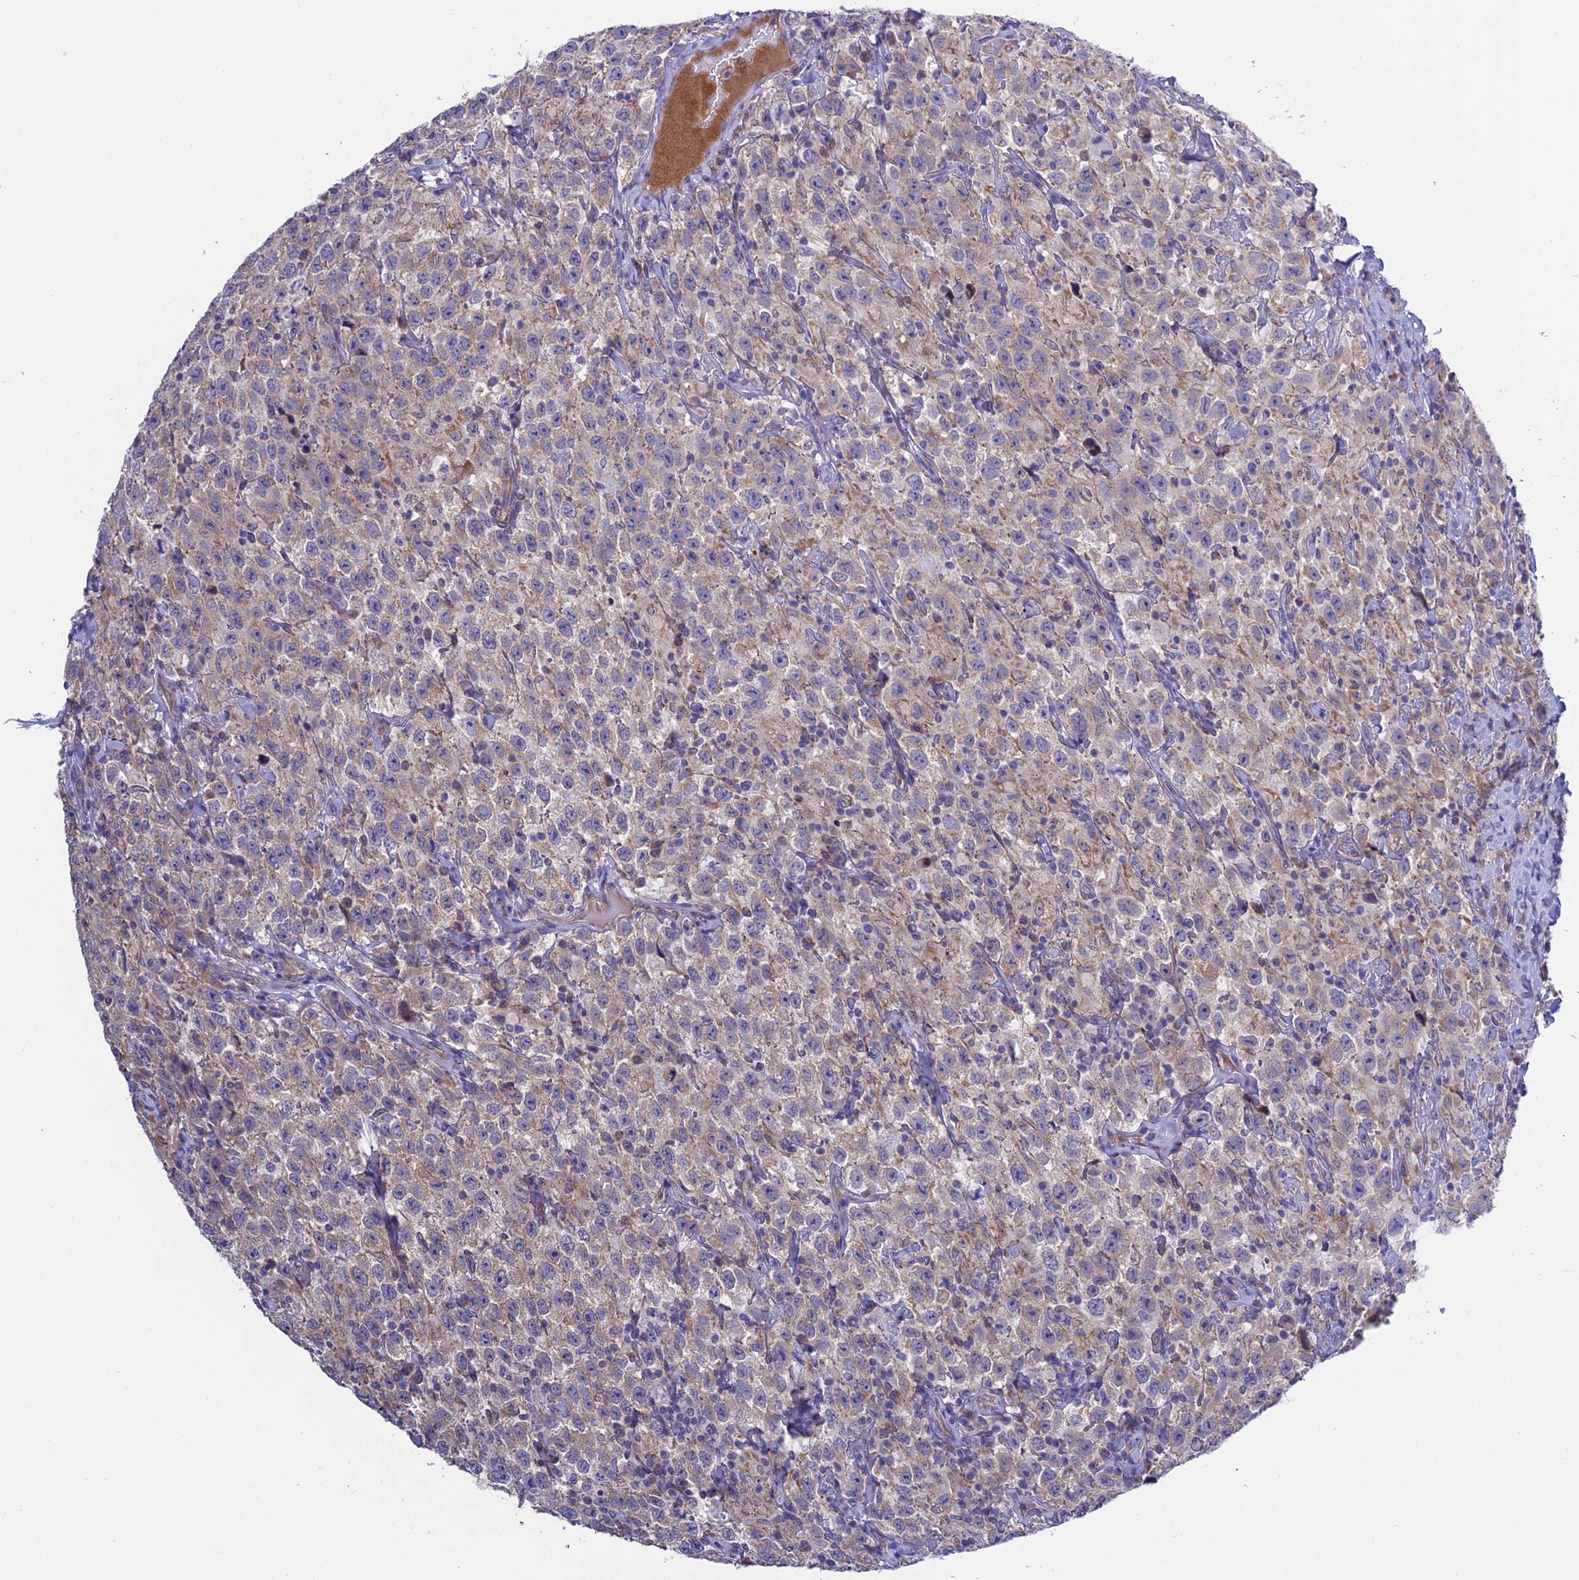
{"staining": {"intensity": "weak", "quantity": "25%-75%", "location": "cytoplasmic/membranous"}, "tissue": "testis cancer", "cell_type": "Tumor cells", "image_type": "cancer", "snomed": [{"axis": "morphology", "description": "Seminoma, NOS"}, {"axis": "topography", "description": "Testis"}], "caption": "Human testis cancer (seminoma) stained with a protein marker displays weak staining in tumor cells.", "gene": "ETFDH", "patient": {"sex": "male", "age": 41}}